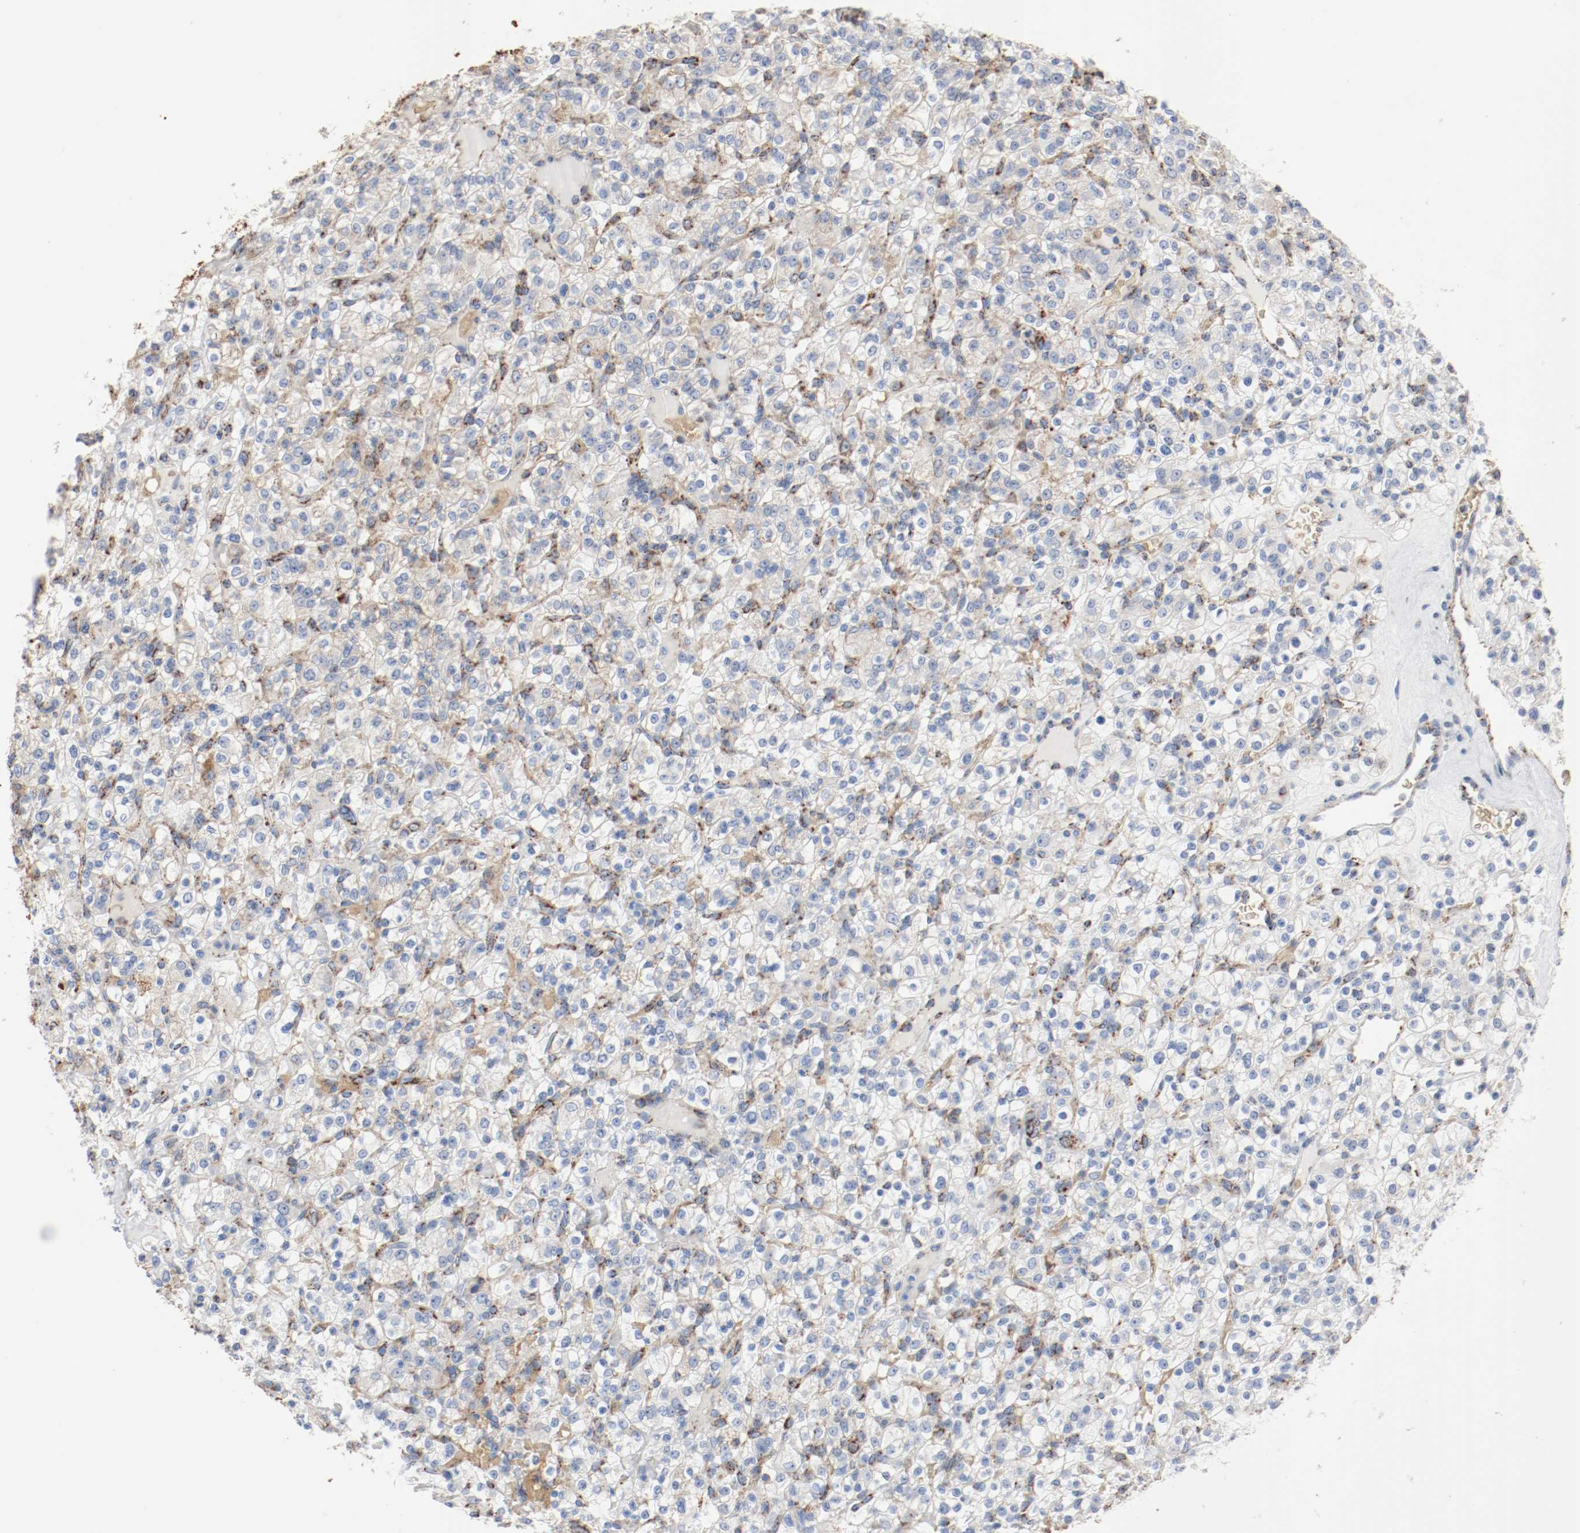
{"staining": {"intensity": "weak", "quantity": "<25%", "location": "cytoplasmic/membranous"}, "tissue": "renal cancer", "cell_type": "Tumor cells", "image_type": "cancer", "snomed": [{"axis": "morphology", "description": "Normal tissue, NOS"}, {"axis": "morphology", "description": "Adenocarcinoma, NOS"}, {"axis": "topography", "description": "Kidney"}], "caption": "Immunohistochemistry (IHC) of human adenocarcinoma (renal) exhibits no expression in tumor cells.", "gene": "NDUFB8", "patient": {"sex": "female", "age": 72}}